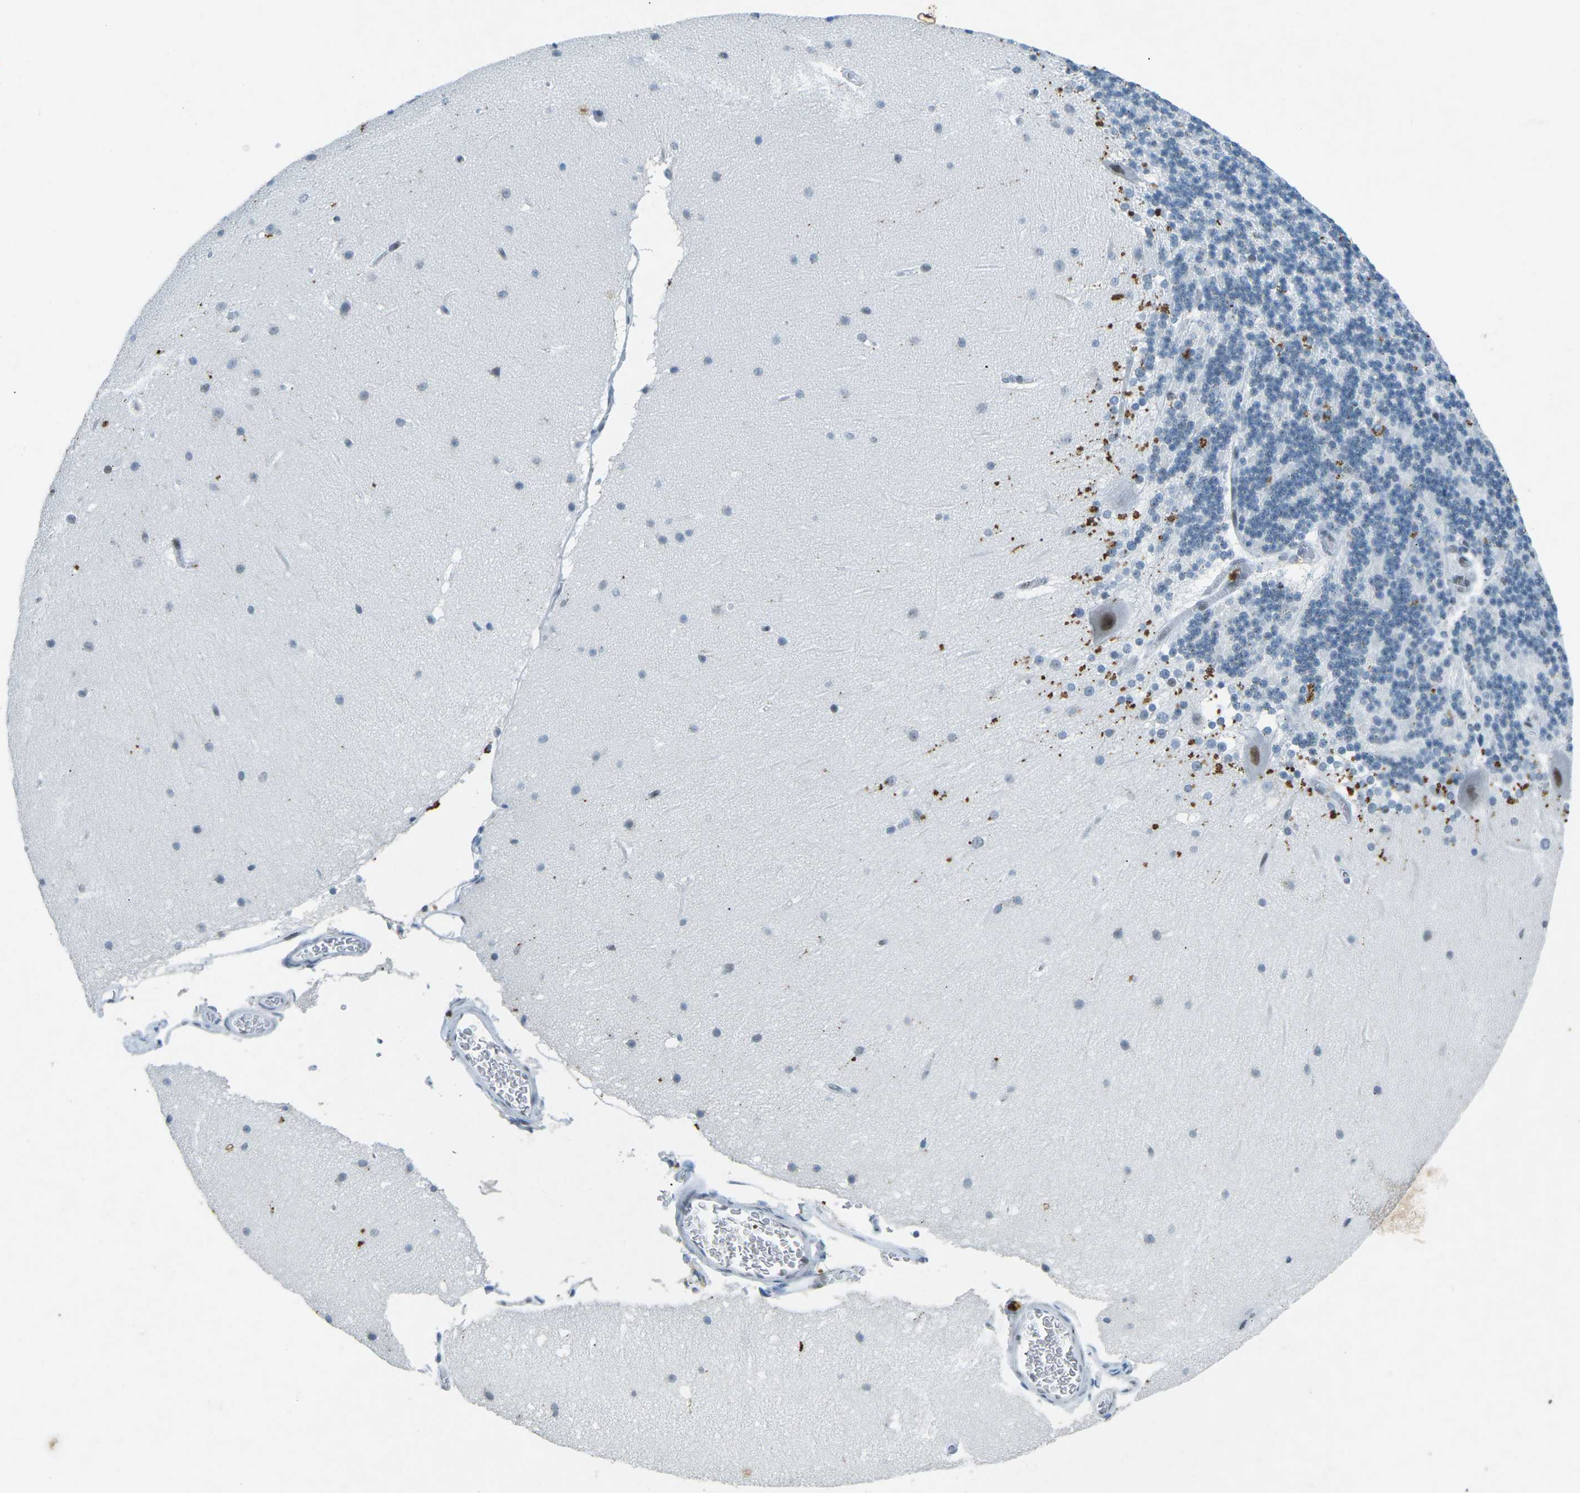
{"staining": {"intensity": "negative", "quantity": "none", "location": "none"}, "tissue": "cerebellum", "cell_type": "Cells in granular layer", "image_type": "normal", "snomed": [{"axis": "morphology", "description": "Normal tissue, NOS"}, {"axis": "topography", "description": "Cerebellum"}], "caption": "Histopathology image shows no protein positivity in cells in granular layer of benign cerebellum.", "gene": "RB1", "patient": {"sex": "female", "age": 19}}